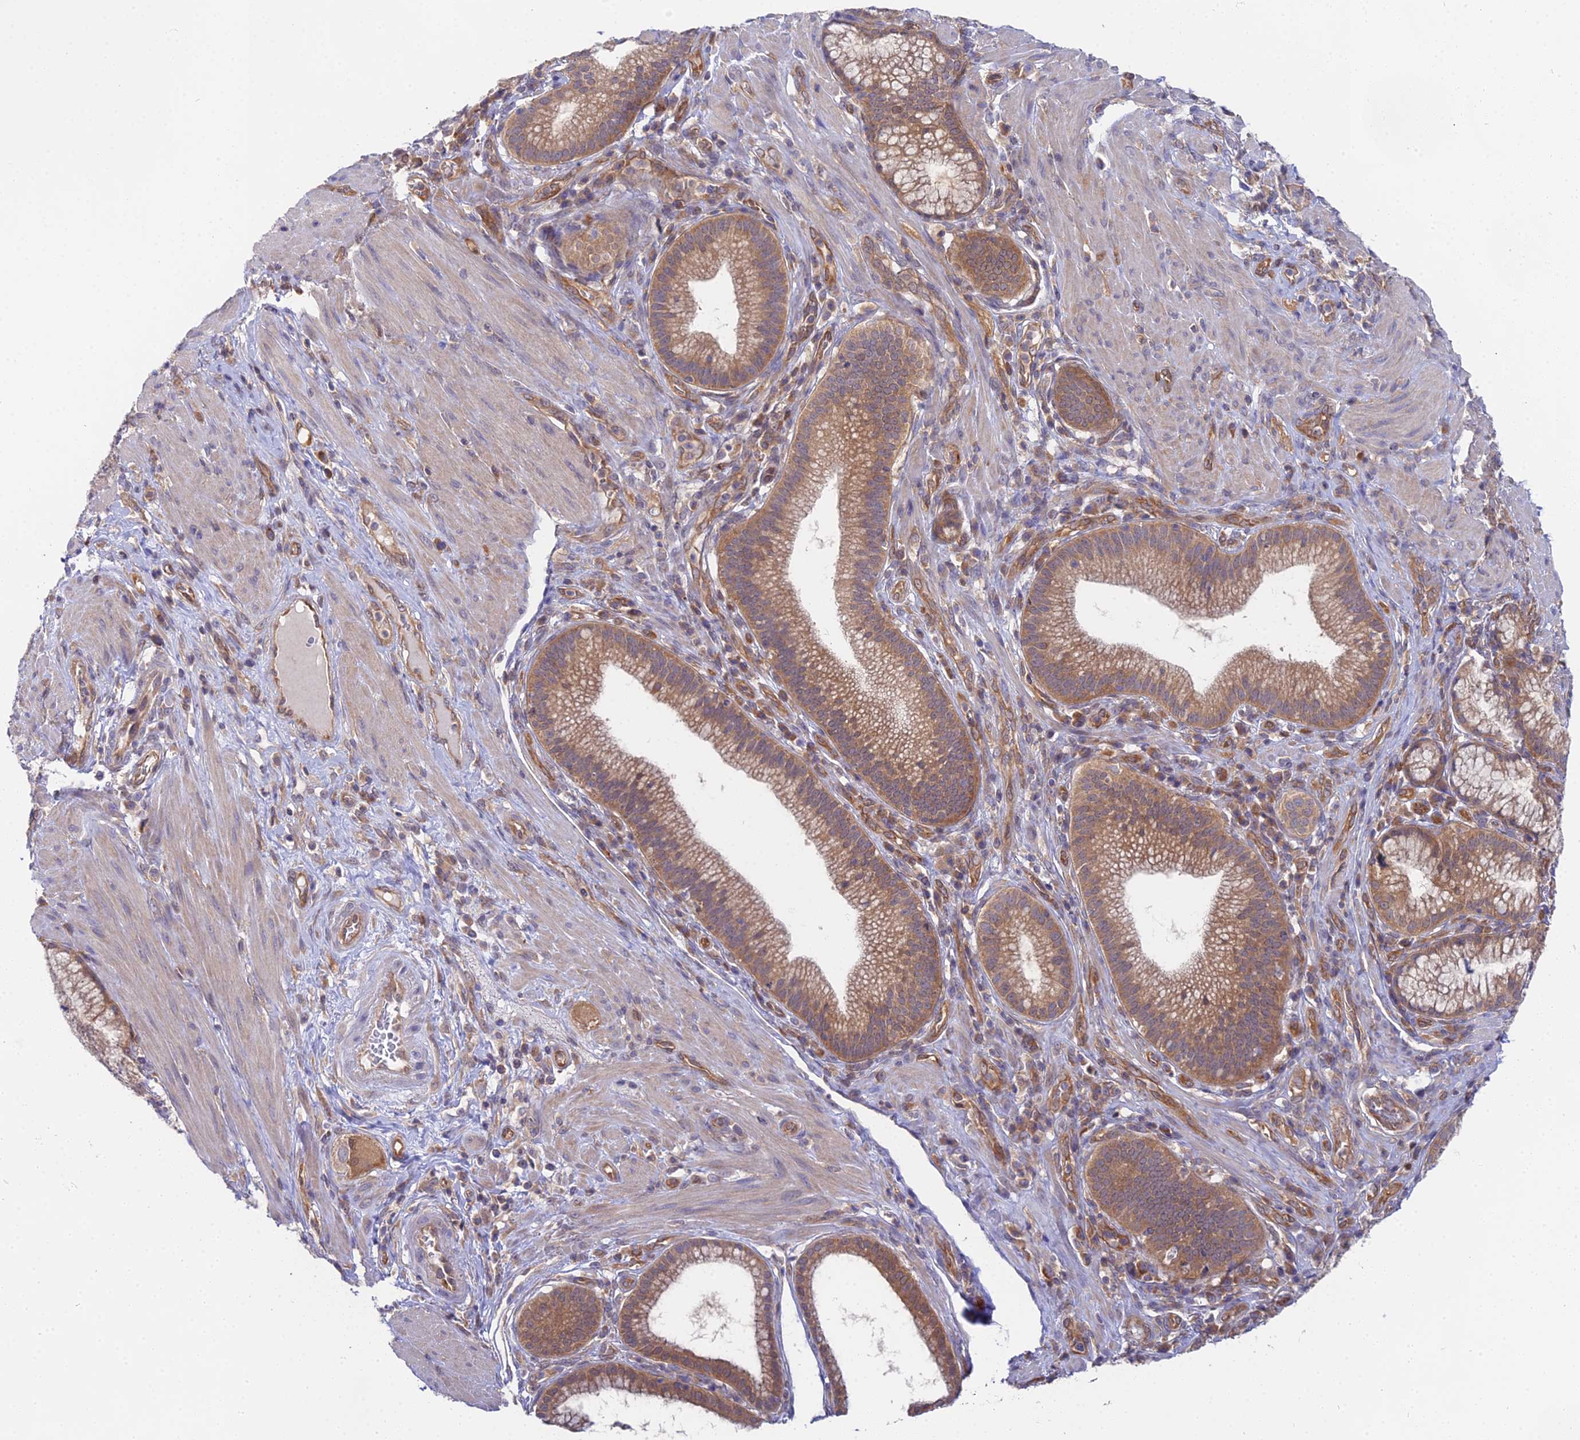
{"staining": {"intensity": "moderate", "quantity": ">75%", "location": "cytoplasmic/membranous"}, "tissue": "pancreatic cancer", "cell_type": "Tumor cells", "image_type": "cancer", "snomed": [{"axis": "morphology", "description": "Adenocarcinoma, NOS"}, {"axis": "topography", "description": "Pancreas"}], "caption": "Pancreatic cancer (adenocarcinoma) tissue shows moderate cytoplasmic/membranous staining in approximately >75% of tumor cells", "gene": "PPP2R2C", "patient": {"sex": "male", "age": 72}}